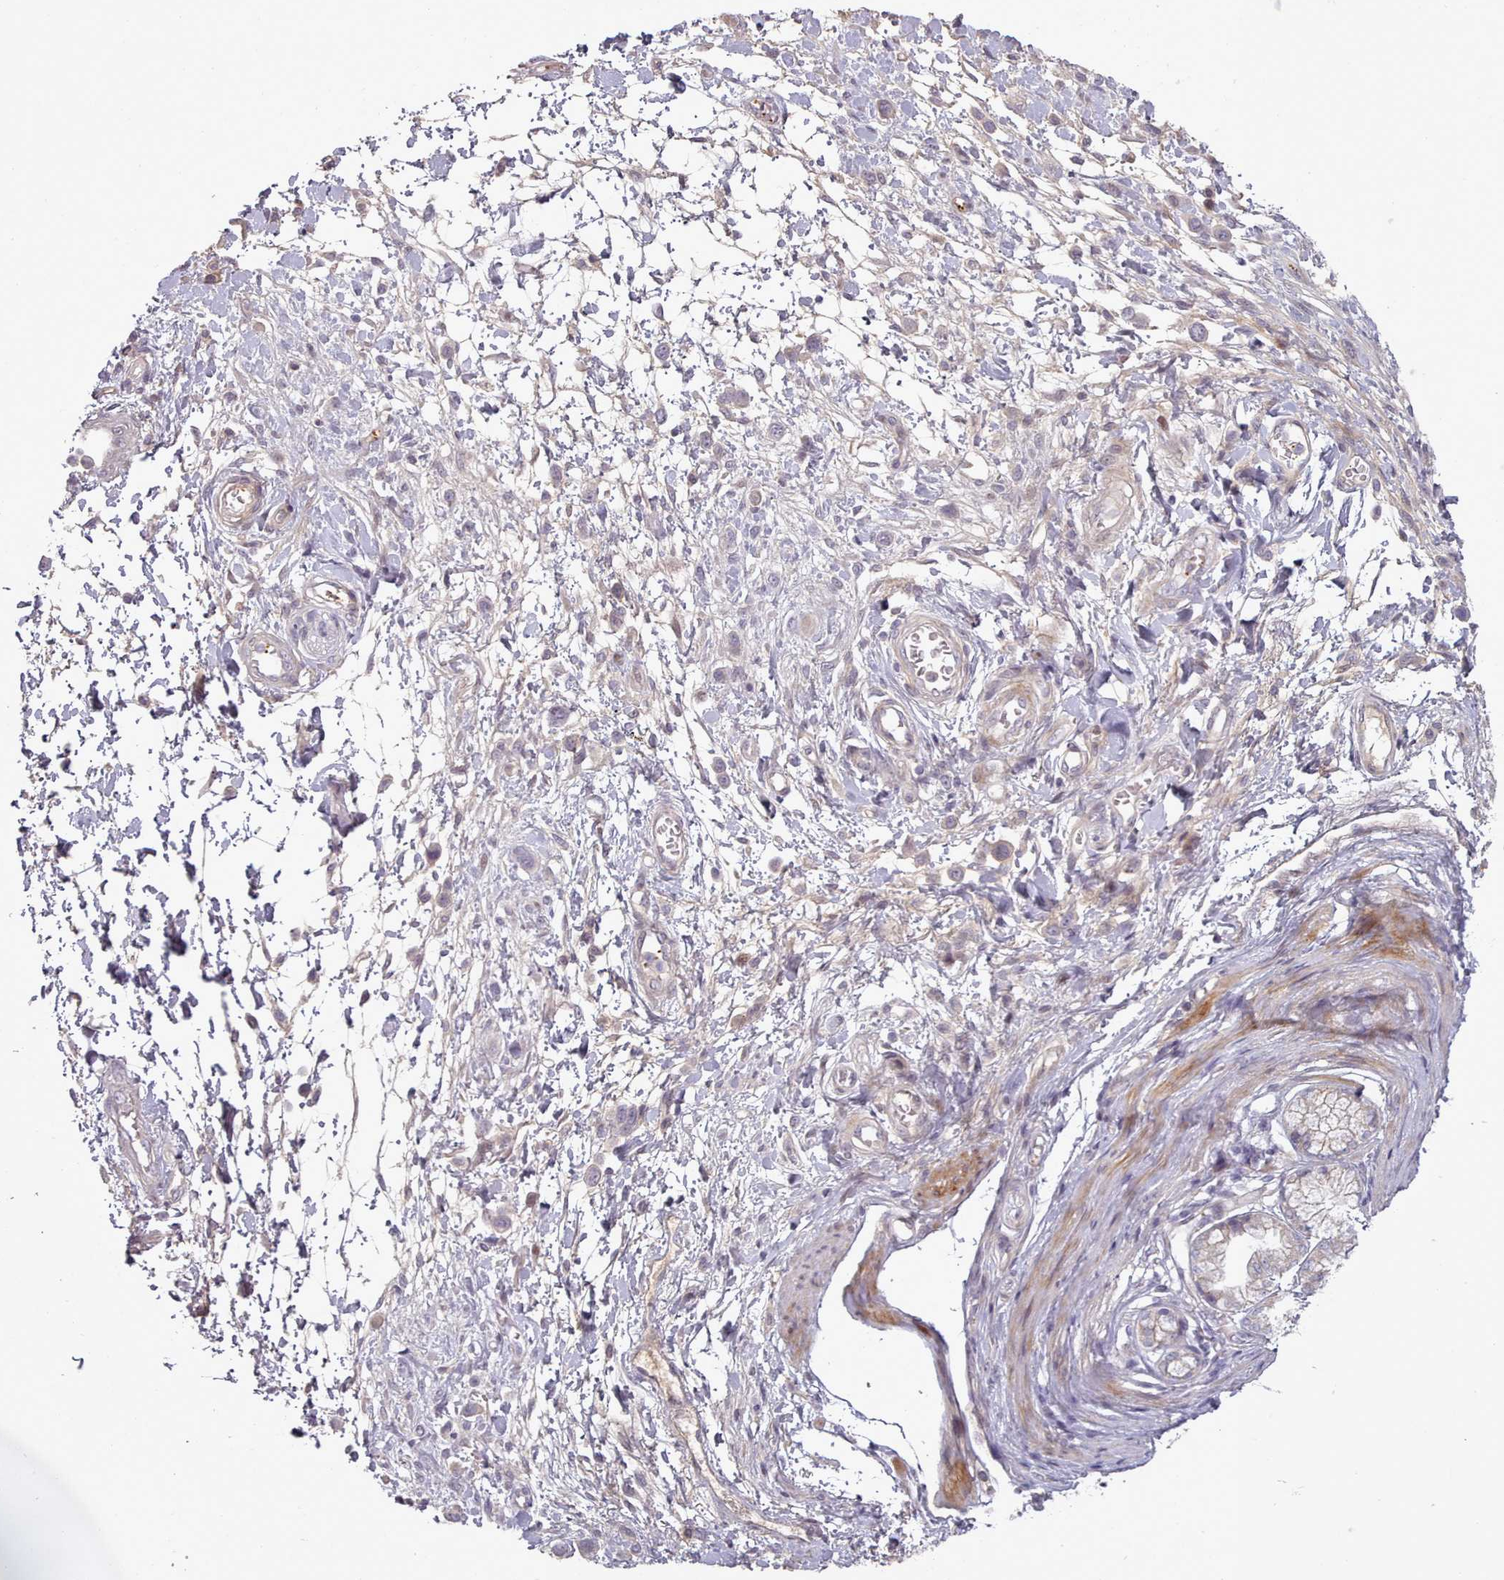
{"staining": {"intensity": "negative", "quantity": "none", "location": "none"}, "tissue": "stomach cancer", "cell_type": "Tumor cells", "image_type": "cancer", "snomed": [{"axis": "morphology", "description": "Adenocarcinoma, NOS"}, {"axis": "topography", "description": "Stomach"}], "caption": "This is an immunohistochemistry (IHC) image of human stomach cancer (adenocarcinoma). There is no staining in tumor cells.", "gene": "LEFTY2", "patient": {"sex": "female", "age": 65}}